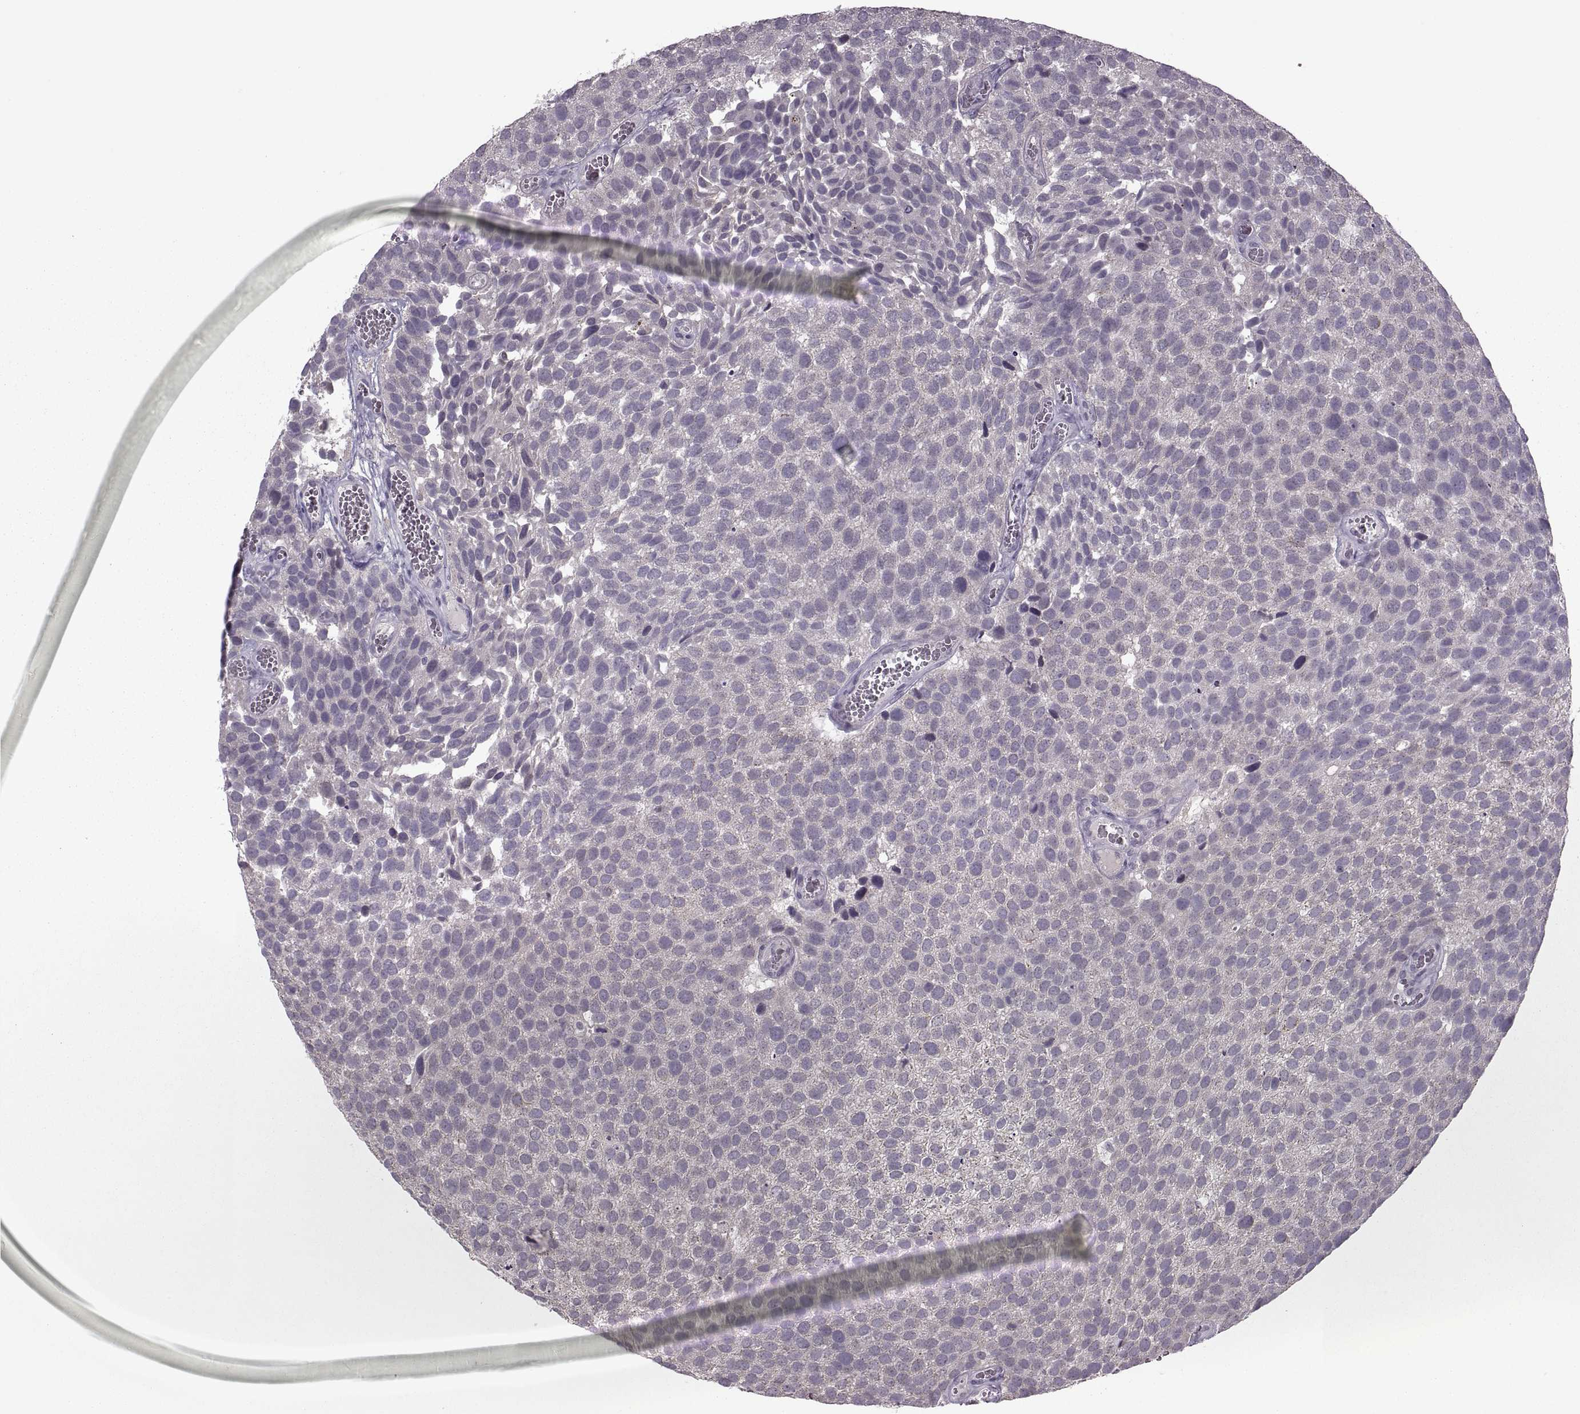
{"staining": {"intensity": "weak", "quantity": "<25%", "location": "cytoplasmic/membranous"}, "tissue": "urothelial cancer", "cell_type": "Tumor cells", "image_type": "cancer", "snomed": [{"axis": "morphology", "description": "Urothelial carcinoma, Low grade"}, {"axis": "topography", "description": "Urinary bladder"}], "caption": "This is a image of immunohistochemistry (IHC) staining of urothelial carcinoma (low-grade), which shows no expression in tumor cells.", "gene": "MGAT4D", "patient": {"sex": "female", "age": 69}}